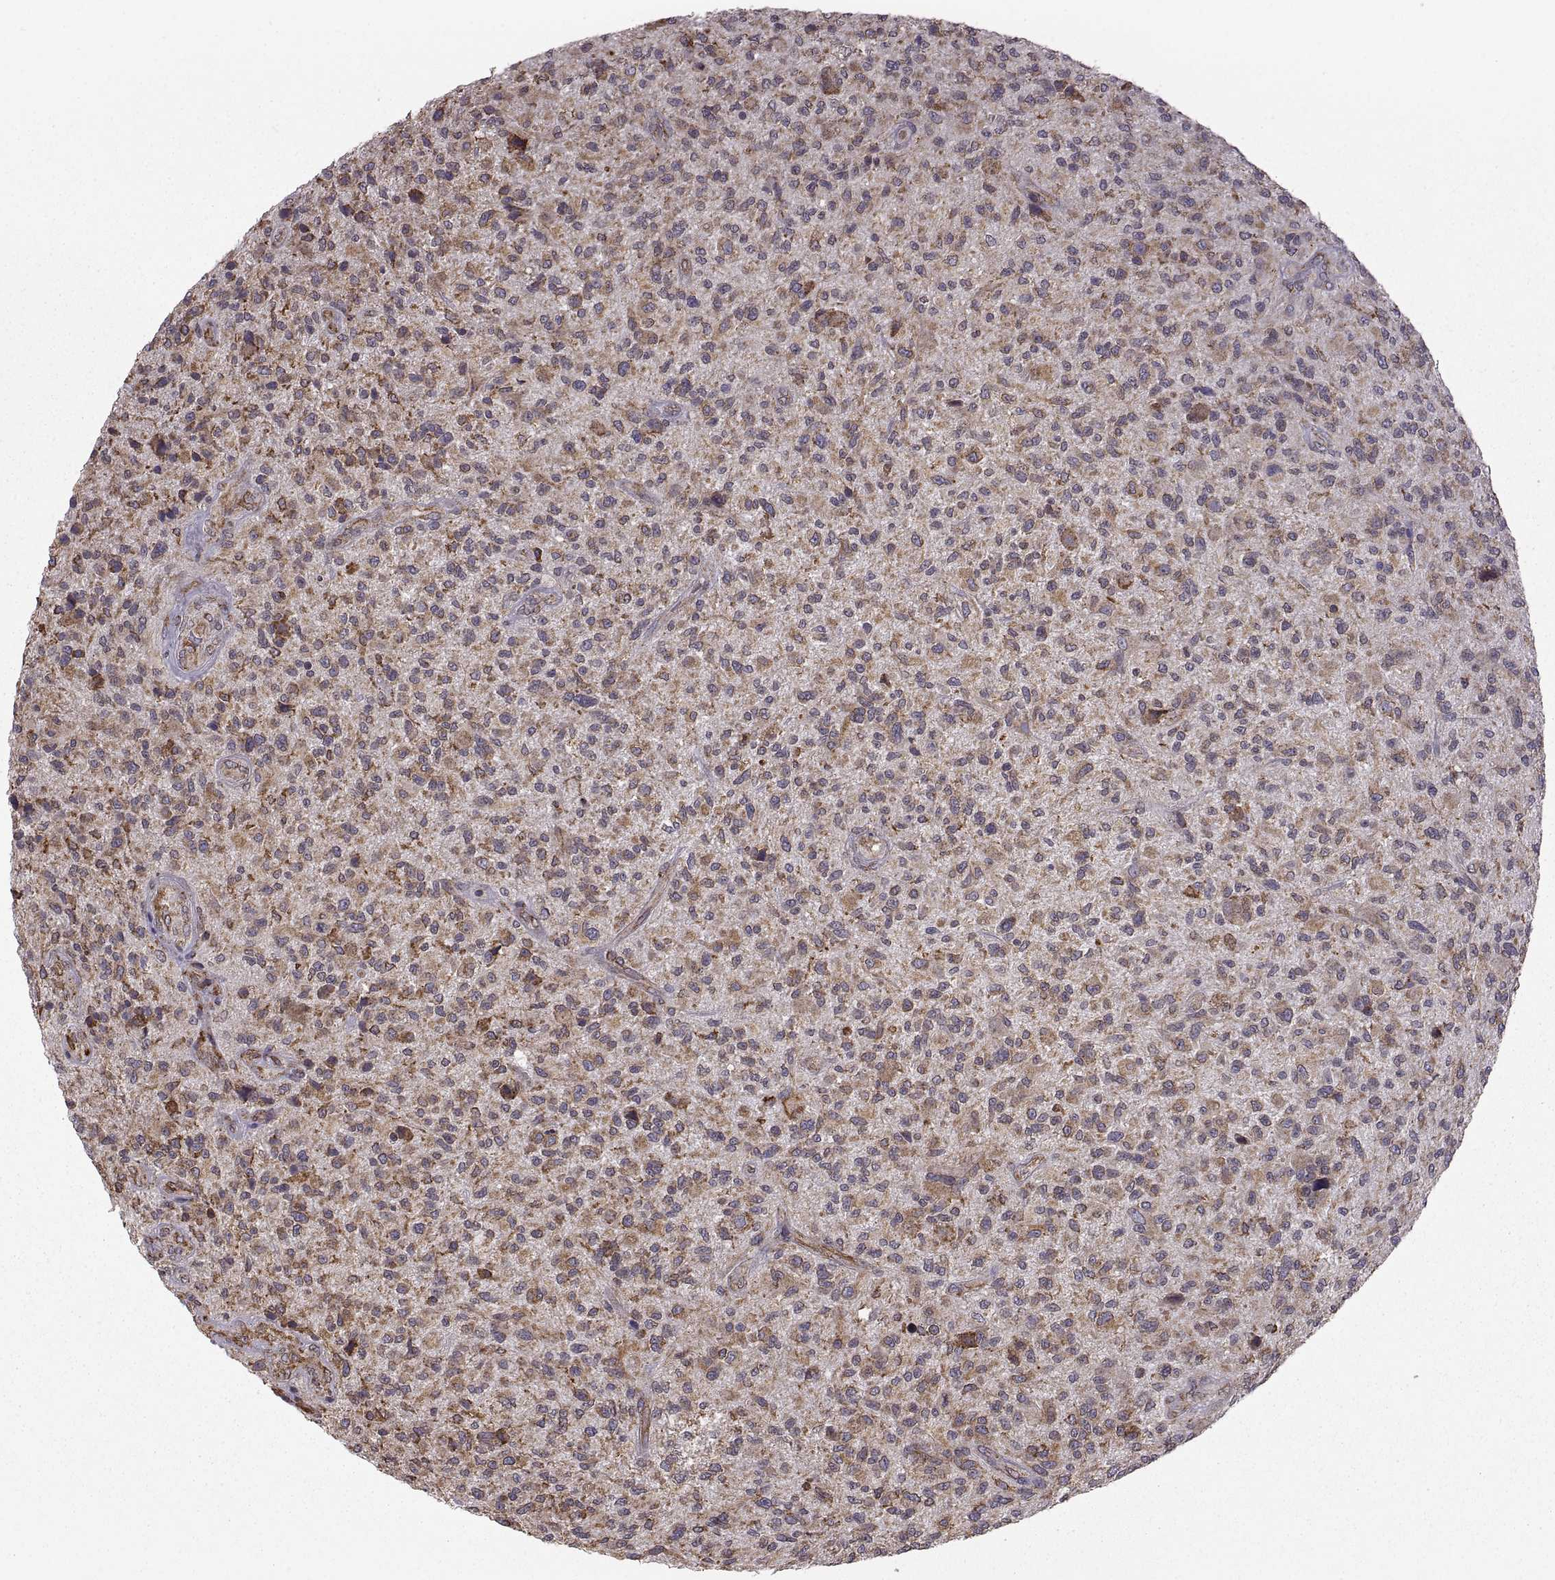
{"staining": {"intensity": "moderate", "quantity": "<25%", "location": "cytoplasmic/membranous"}, "tissue": "glioma", "cell_type": "Tumor cells", "image_type": "cancer", "snomed": [{"axis": "morphology", "description": "Glioma, malignant, High grade"}, {"axis": "topography", "description": "Brain"}], "caption": "Protein staining exhibits moderate cytoplasmic/membranous positivity in about <25% of tumor cells in glioma.", "gene": "PDIA3", "patient": {"sex": "male", "age": 47}}